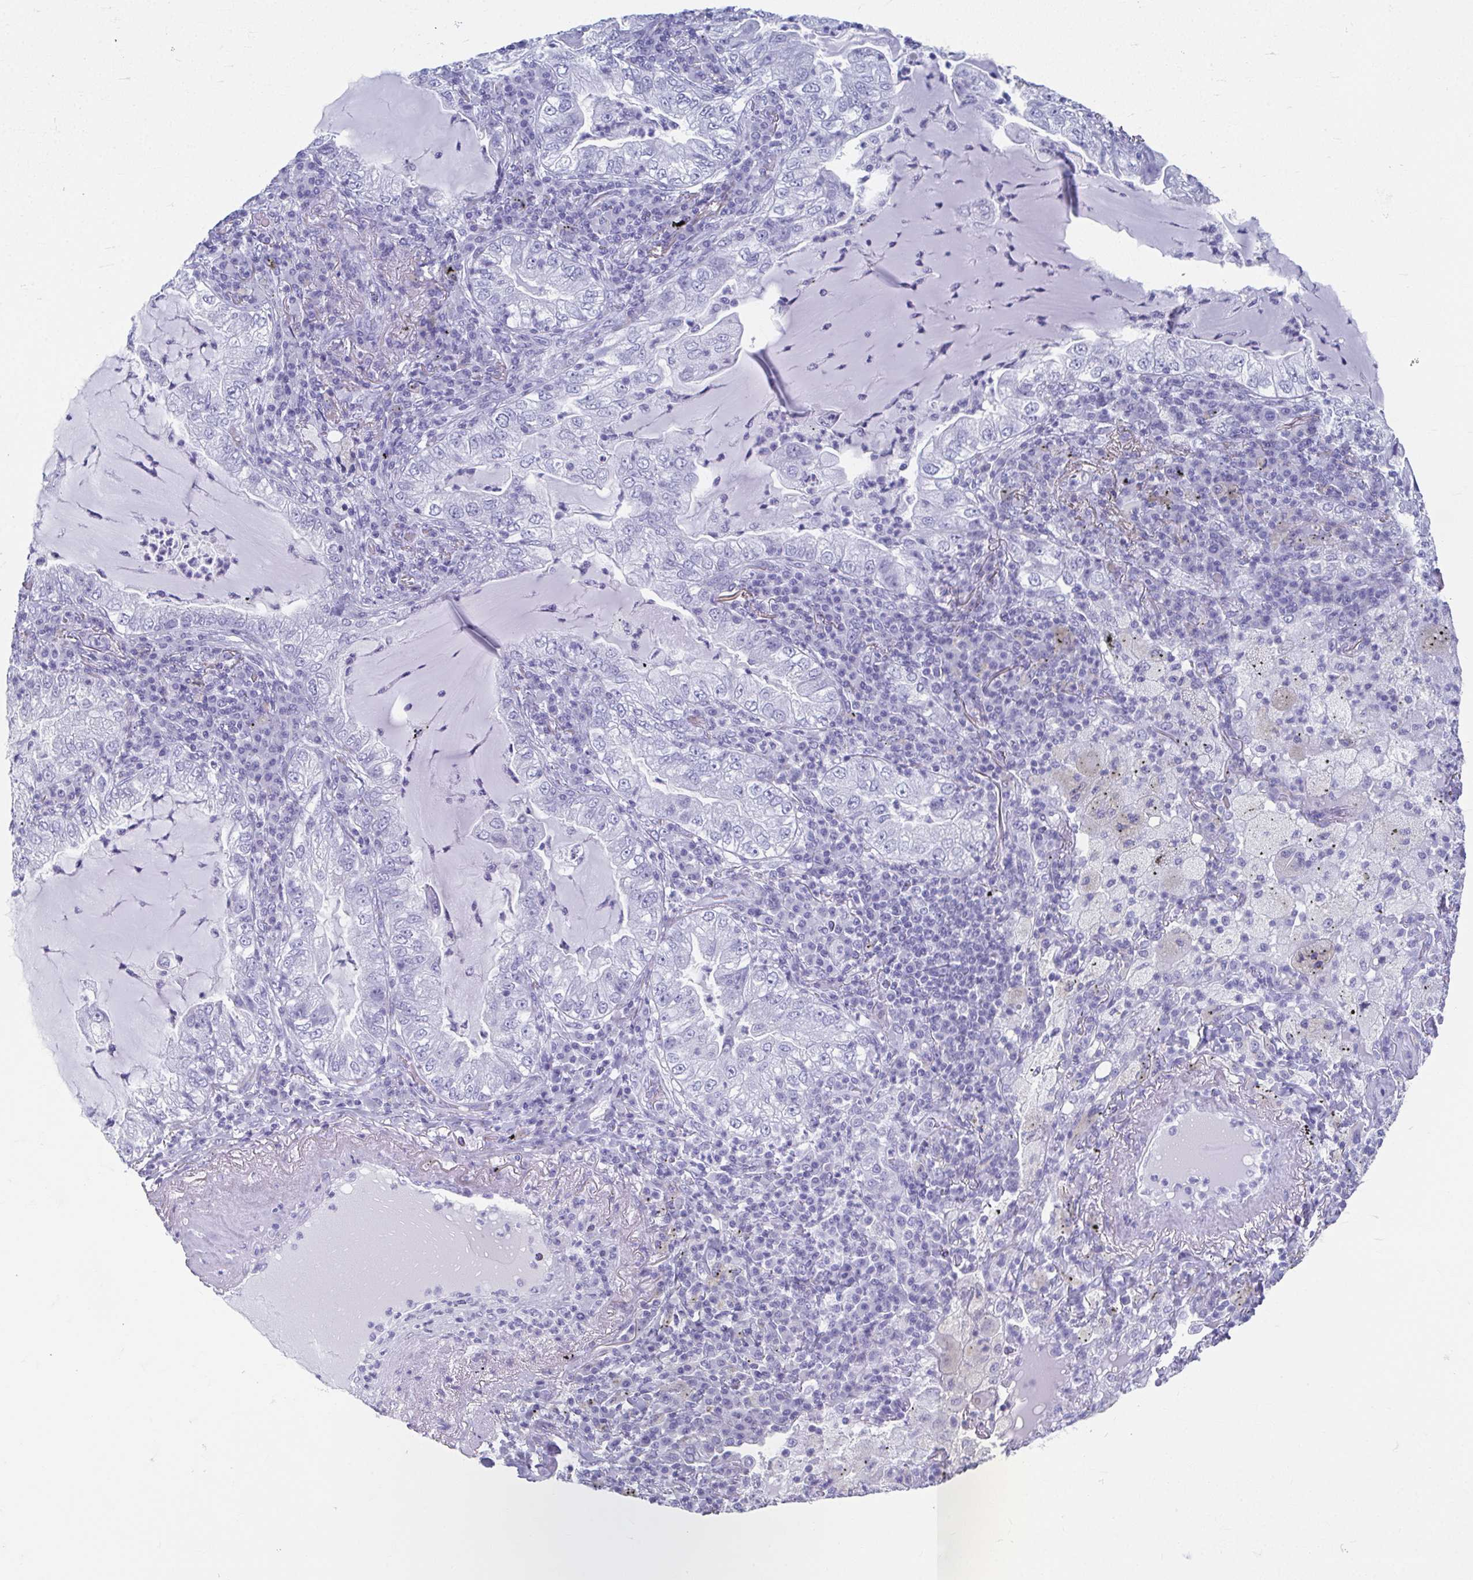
{"staining": {"intensity": "negative", "quantity": "none", "location": "none"}, "tissue": "lung cancer", "cell_type": "Tumor cells", "image_type": "cancer", "snomed": [{"axis": "morphology", "description": "Adenocarcinoma, NOS"}, {"axis": "topography", "description": "Lung"}], "caption": "Immunohistochemistry (IHC) photomicrograph of neoplastic tissue: lung cancer (adenocarcinoma) stained with DAB reveals no significant protein positivity in tumor cells.", "gene": "GHRL", "patient": {"sex": "female", "age": 73}}